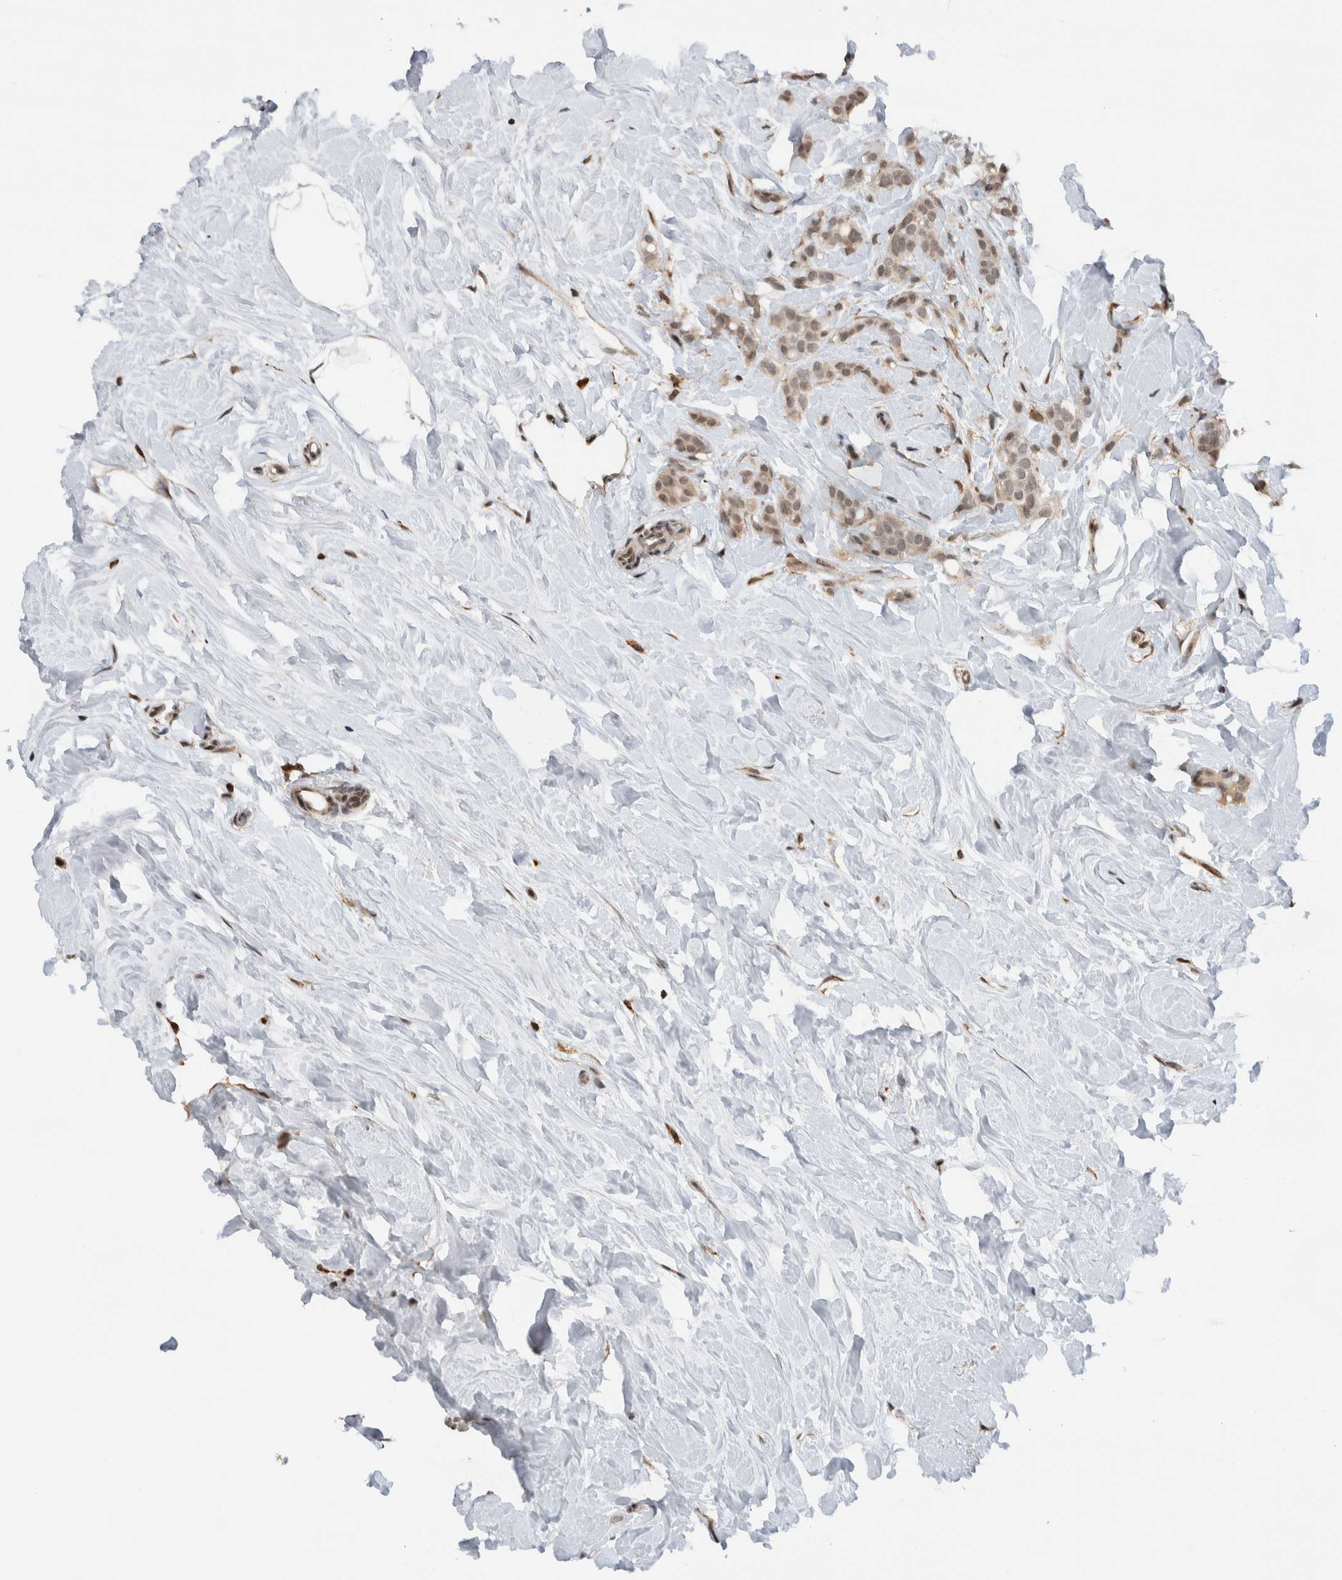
{"staining": {"intensity": "moderate", "quantity": ">75%", "location": "cytoplasmic/membranous,nuclear"}, "tissue": "breast cancer", "cell_type": "Tumor cells", "image_type": "cancer", "snomed": [{"axis": "morphology", "description": "Lobular carcinoma, in situ"}, {"axis": "morphology", "description": "Lobular carcinoma"}, {"axis": "topography", "description": "Breast"}], "caption": "This image reveals breast cancer (lobular carcinoma) stained with IHC to label a protein in brown. The cytoplasmic/membranous and nuclear of tumor cells show moderate positivity for the protein. Nuclei are counter-stained blue.", "gene": "NPLOC4", "patient": {"sex": "female", "age": 41}}